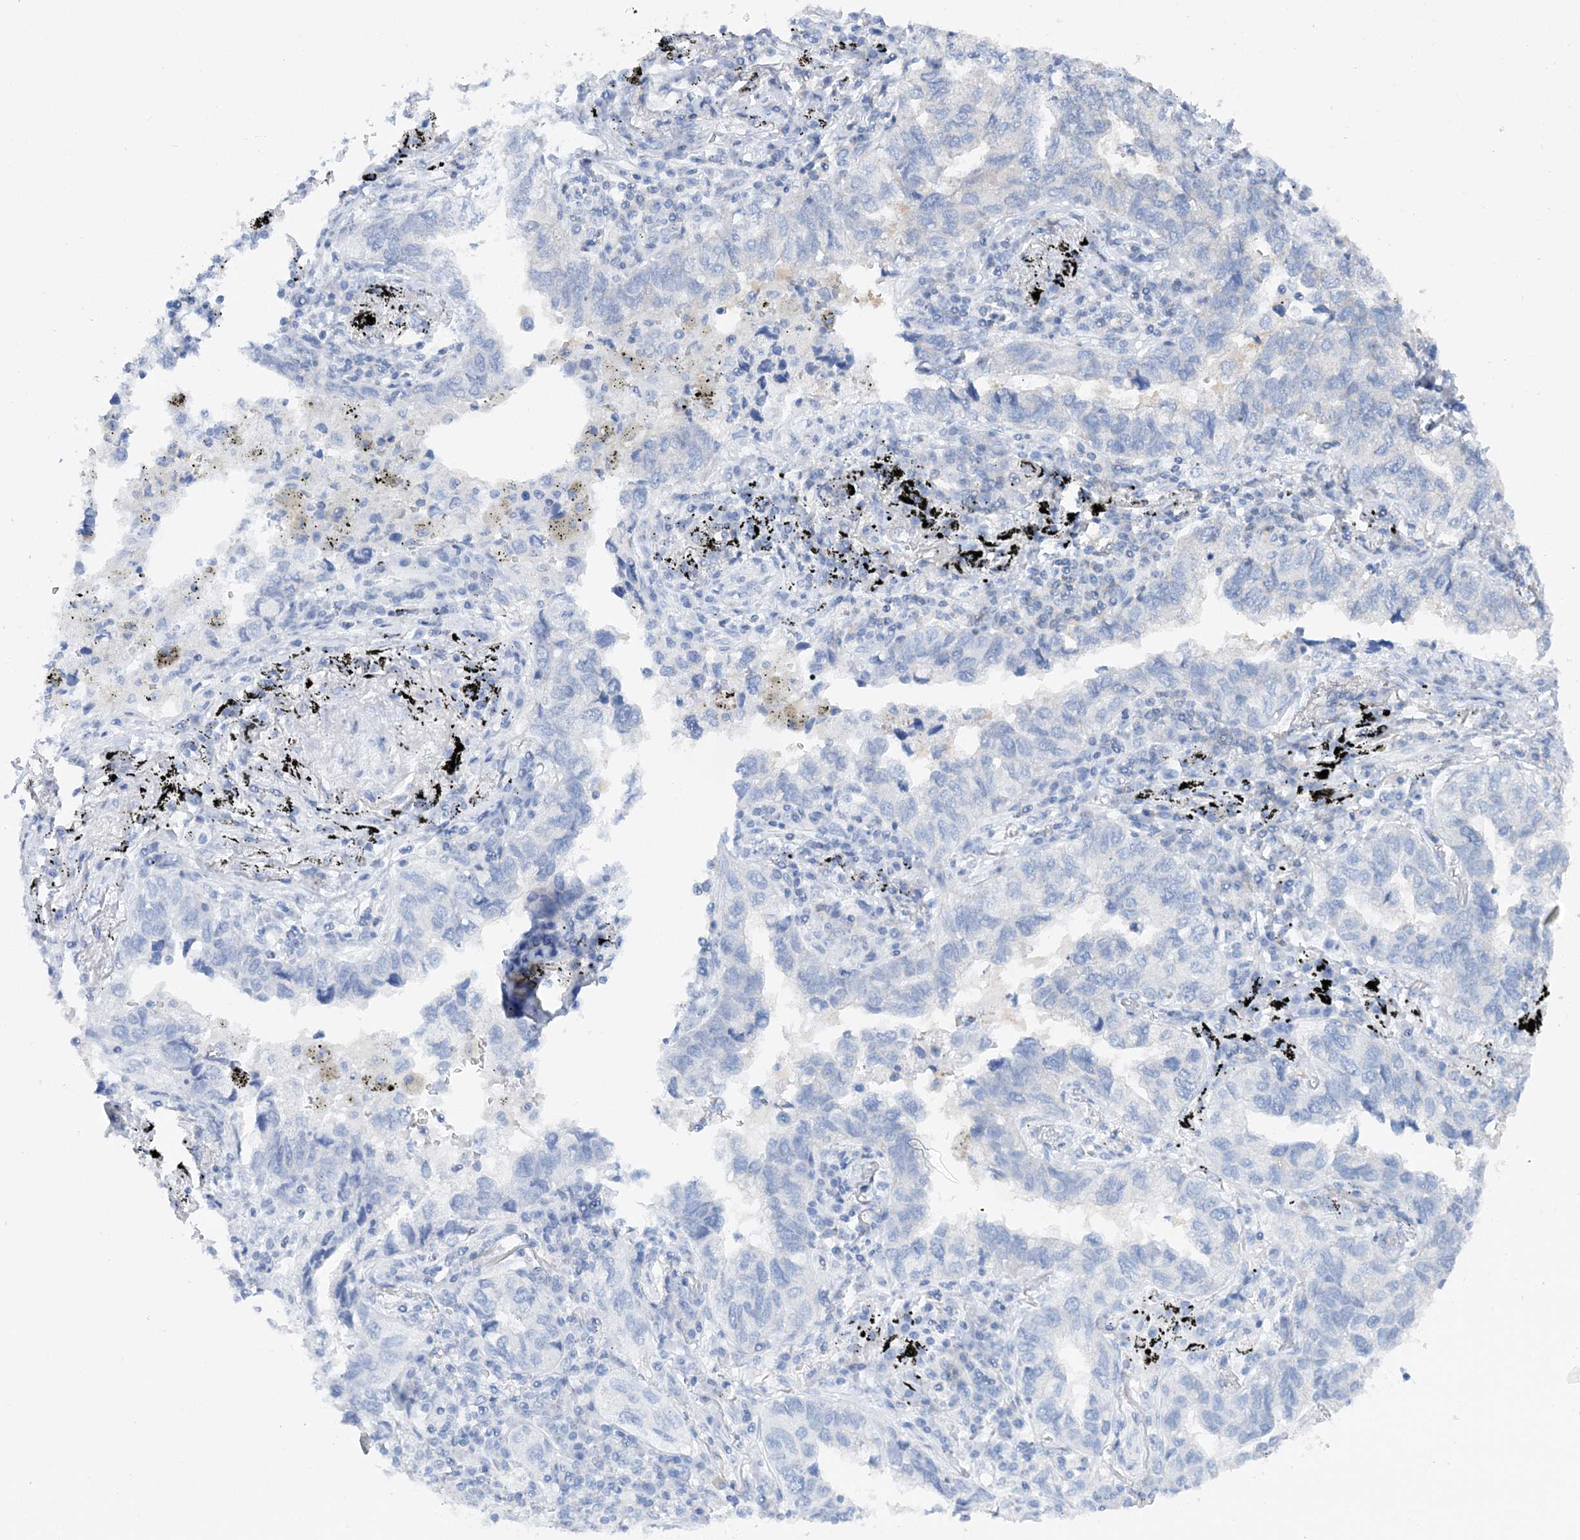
{"staining": {"intensity": "negative", "quantity": "none", "location": "none"}, "tissue": "lung cancer", "cell_type": "Tumor cells", "image_type": "cancer", "snomed": [{"axis": "morphology", "description": "Adenocarcinoma, NOS"}, {"axis": "topography", "description": "Lung"}], "caption": "Immunohistochemistry photomicrograph of neoplastic tissue: human lung cancer stained with DAB displays no significant protein positivity in tumor cells. The staining is performed using DAB brown chromogen with nuclei counter-stained in using hematoxylin.", "gene": "TTC32", "patient": {"sex": "male", "age": 65}}